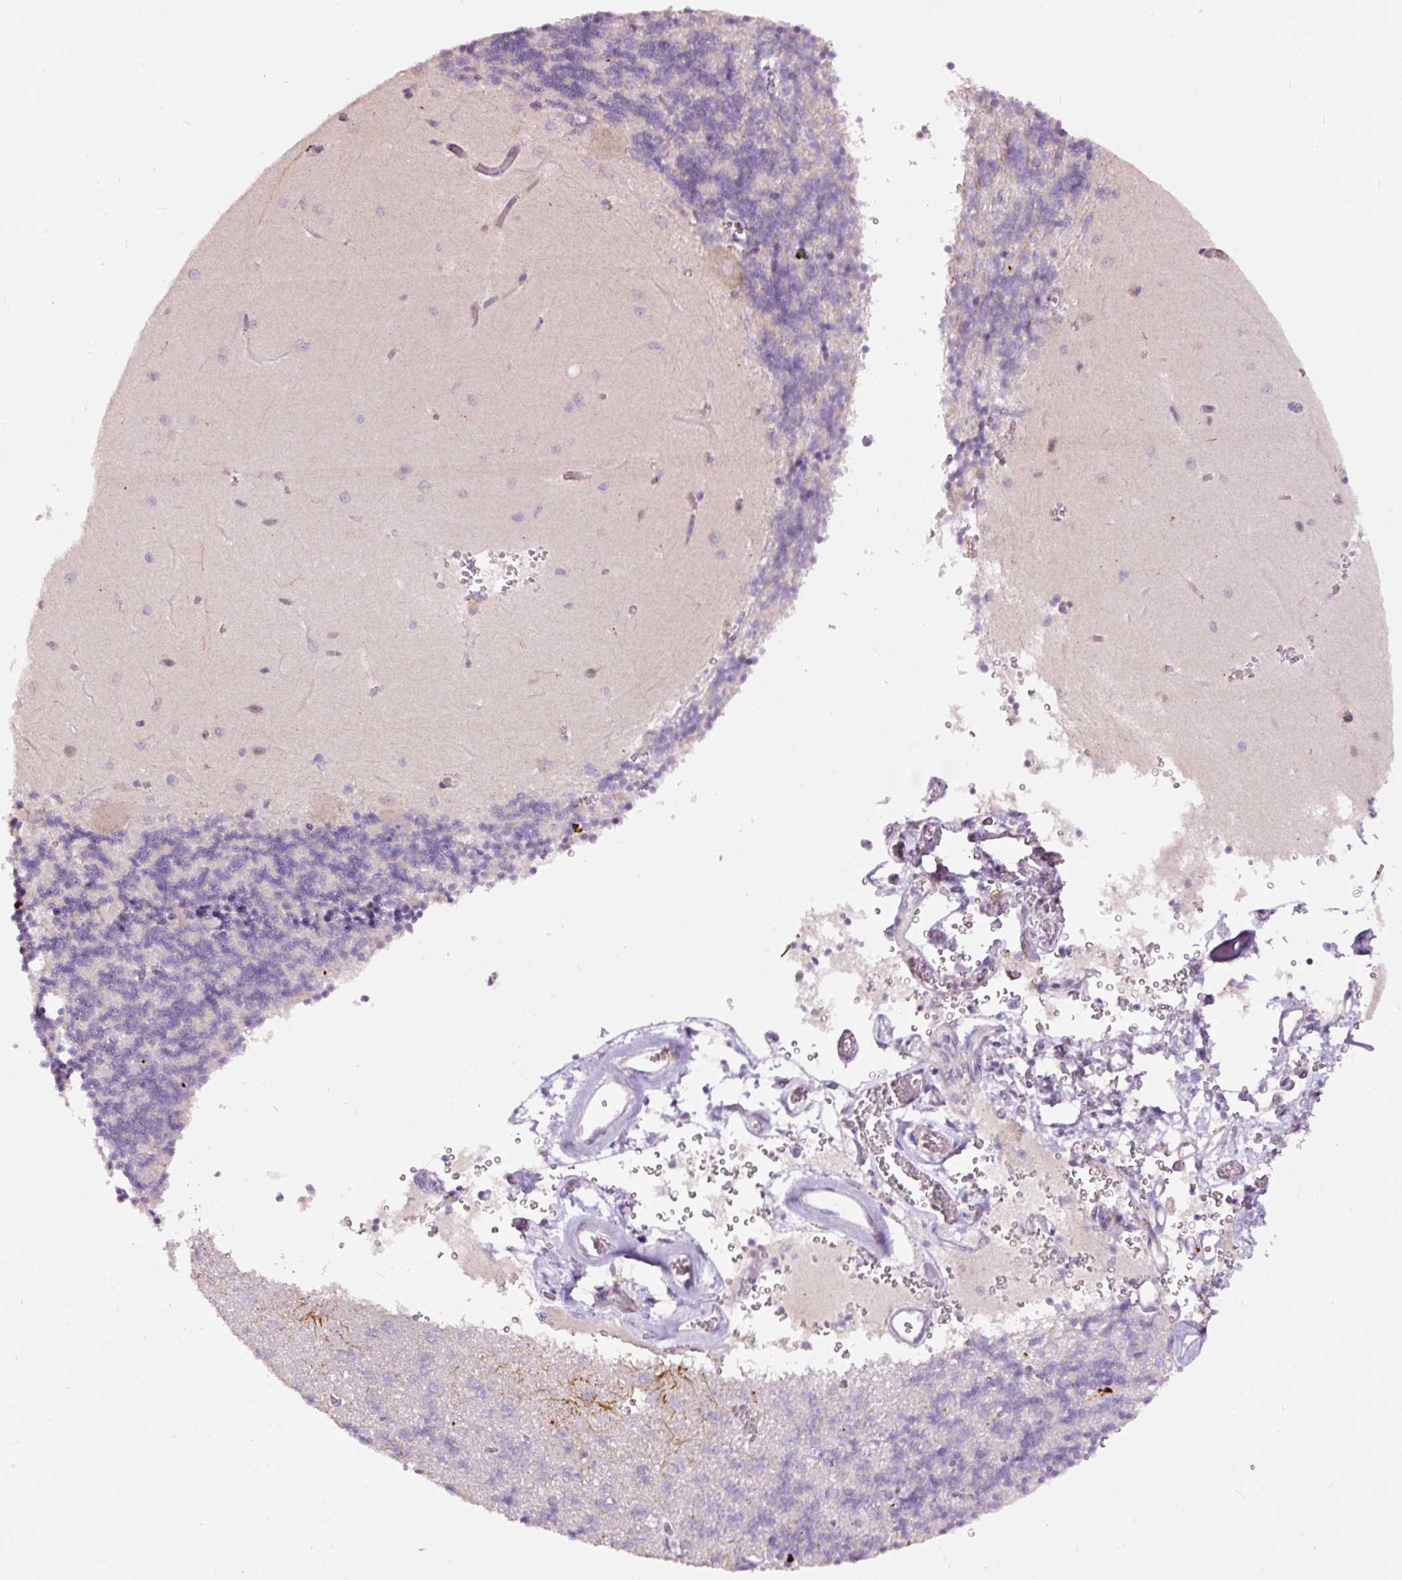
{"staining": {"intensity": "negative", "quantity": "none", "location": "none"}, "tissue": "cerebellum", "cell_type": "Cells in granular layer", "image_type": "normal", "snomed": [{"axis": "morphology", "description": "Normal tissue, NOS"}, {"axis": "topography", "description": "Cerebellum"}], "caption": "Immunohistochemistry (IHC) of benign human cerebellum demonstrates no staining in cells in granular layer.", "gene": "RSPO2", "patient": {"sex": "male", "age": 37}}